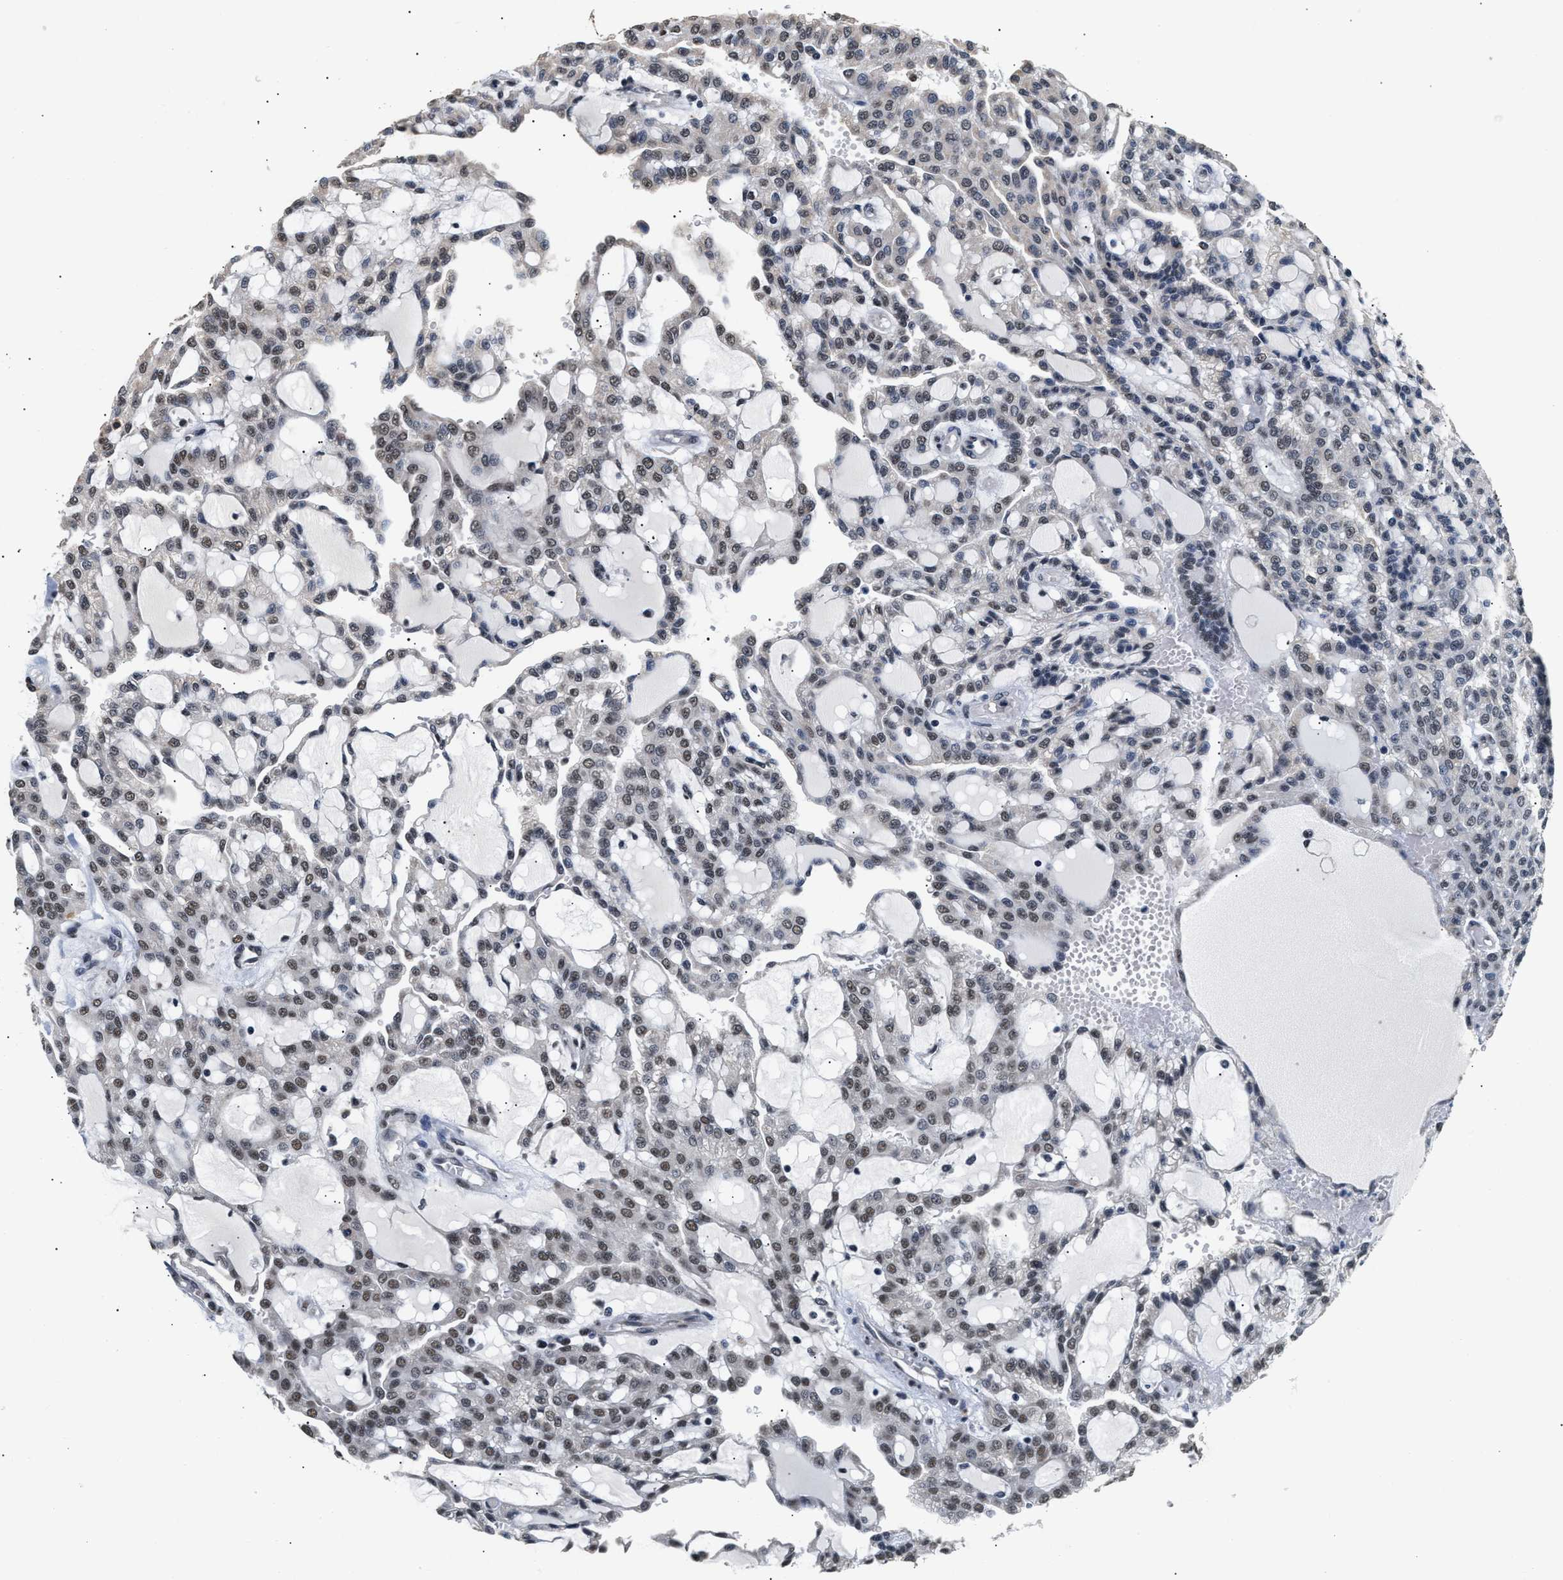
{"staining": {"intensity": "weak", "quantity": "25%-75%", "location": "nuclear"}, "tissue": "renal cancer", "cell_type": "Tumor cells", "image_type": "cancer", "snomed": [{"axis": "morphology", "description": "Adenocarcinoma, NOS"}, {"axis": "topography", "description": "Kidney"}], "caption": "Protein expression by immunohistochemistry (IHC) displays weak nuclear staining in approximately 25%-75% of tumor cells in renal cancer. The protein is stained brown, and the nuclei are stained in blue (DAB (3,3'-diaminobenzidine) IHC with brightfield microscopy, high magnification).", "gene": "THOC1", "patient": {"sex": "male", "age": 63}}